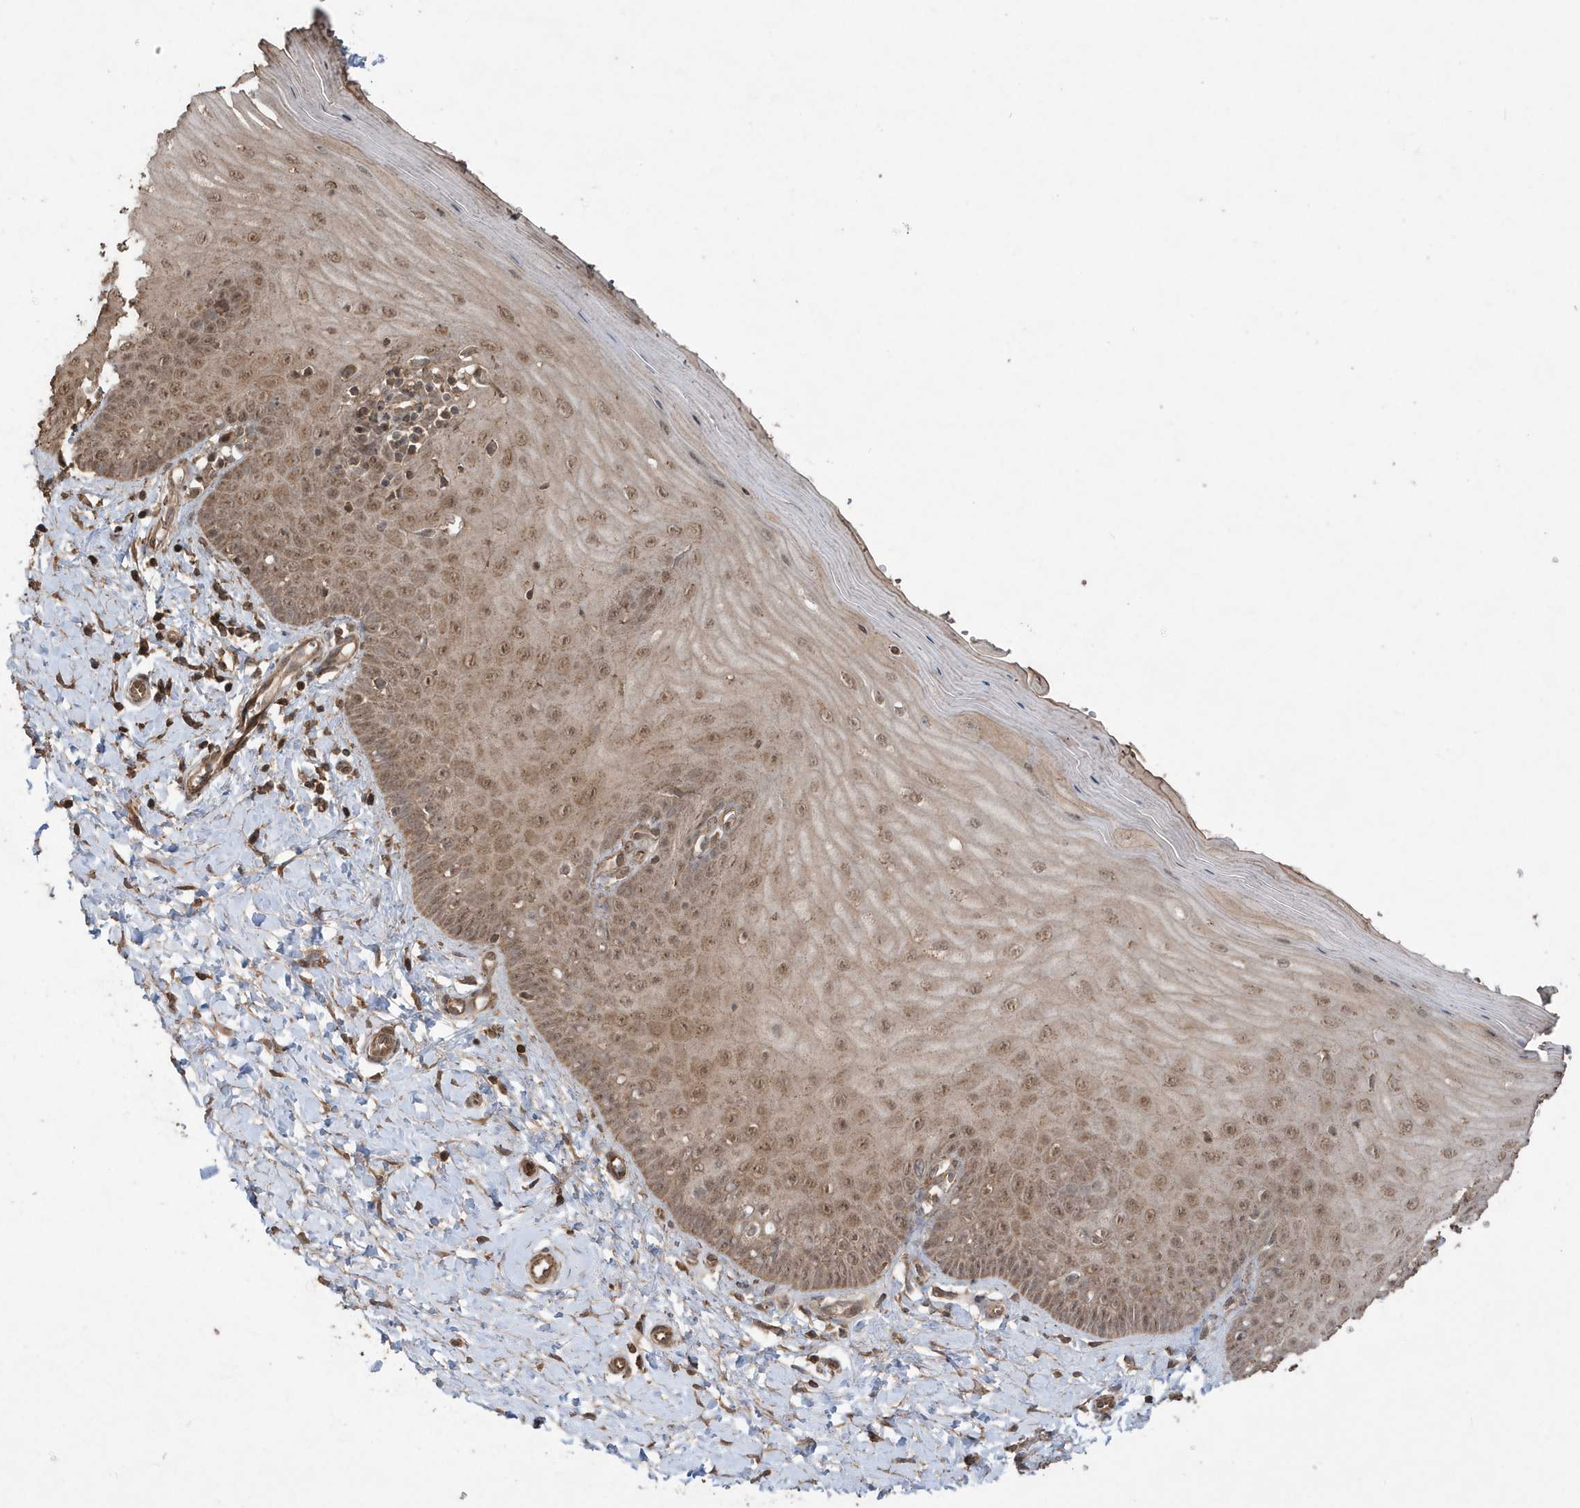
{"staining": {"intensity": "moderate", "quantity": "<25%", "location": "cytoplasmic/membranous,nuclear"}, "tissue": "cervix", "cell_type": "Glandular cells", "image_type": "normal", "snomed": [{"axis": "morphology", "description": "Normal tissue, NOS"}, {"axis": "topography", "description": "Cervix"}], "caption": "Approximately <25% of glandular cells in unremarkable cervix show moderate cytoplasmic/membranous,nuclear protein positivity as visualized by brown immunohistochemical staining.", "gene": "PAXBP1", "patient": {"sex": "female", "age": 55}}